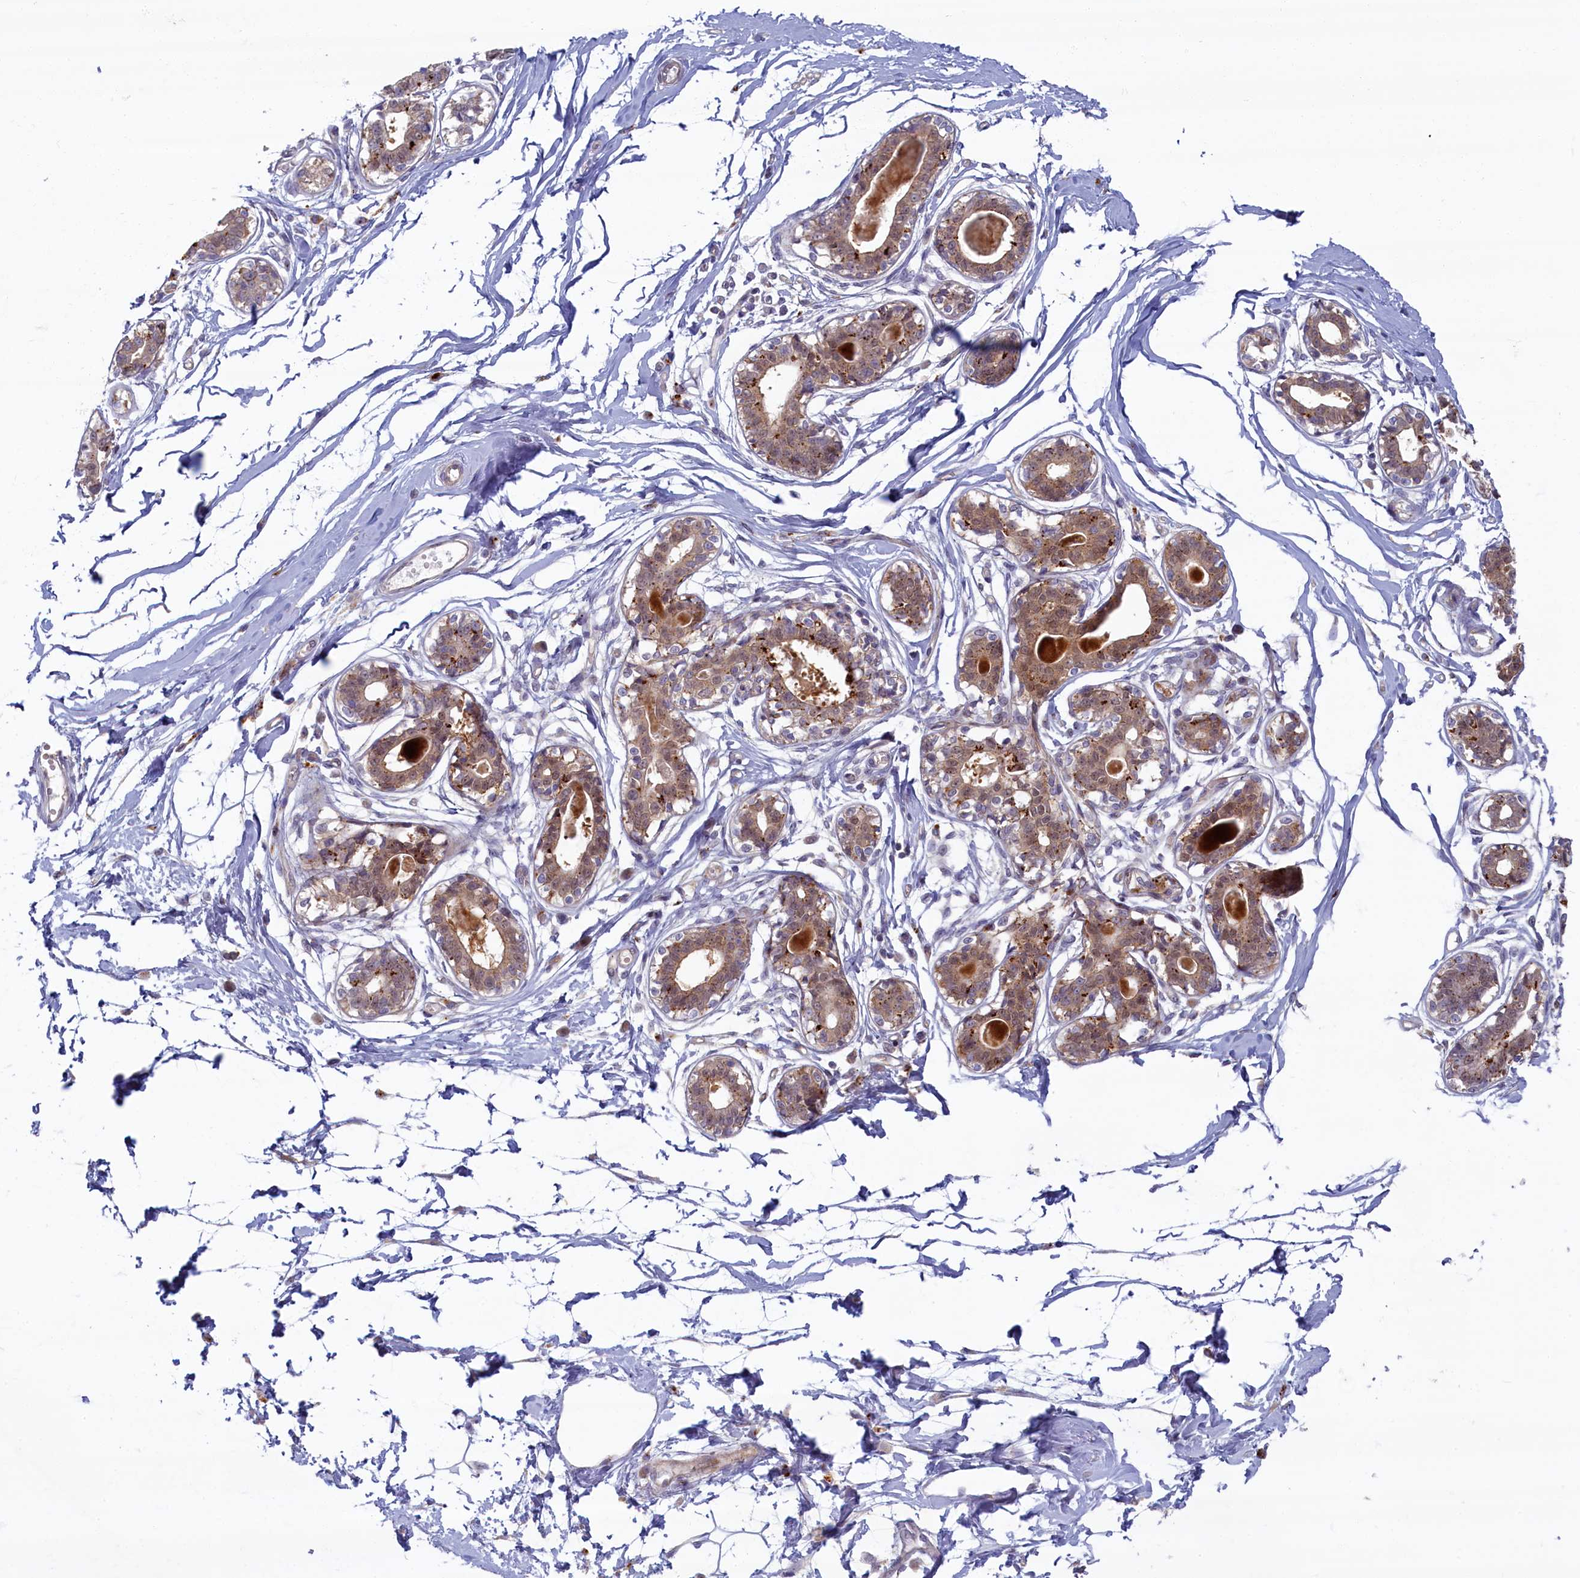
{"staining": {"intensity": "negative", "quantity": "none", "location": "none"}, "tissue": "breast", "cell_type": "Adipocytes", "image_type": "normal", "snomed": [{"axis": "morphology", "description": "Normal tissue, NOS"}, {"axis": "topography", "description": "Breast"}], "caption": "Adipocytes show no significant protein staining in unremarkable breast. (DAB IHC visualized using brightfield microscopy, high magnification).", "gene": "FCSK", "patient": {"sex": "female", "age": 45}}